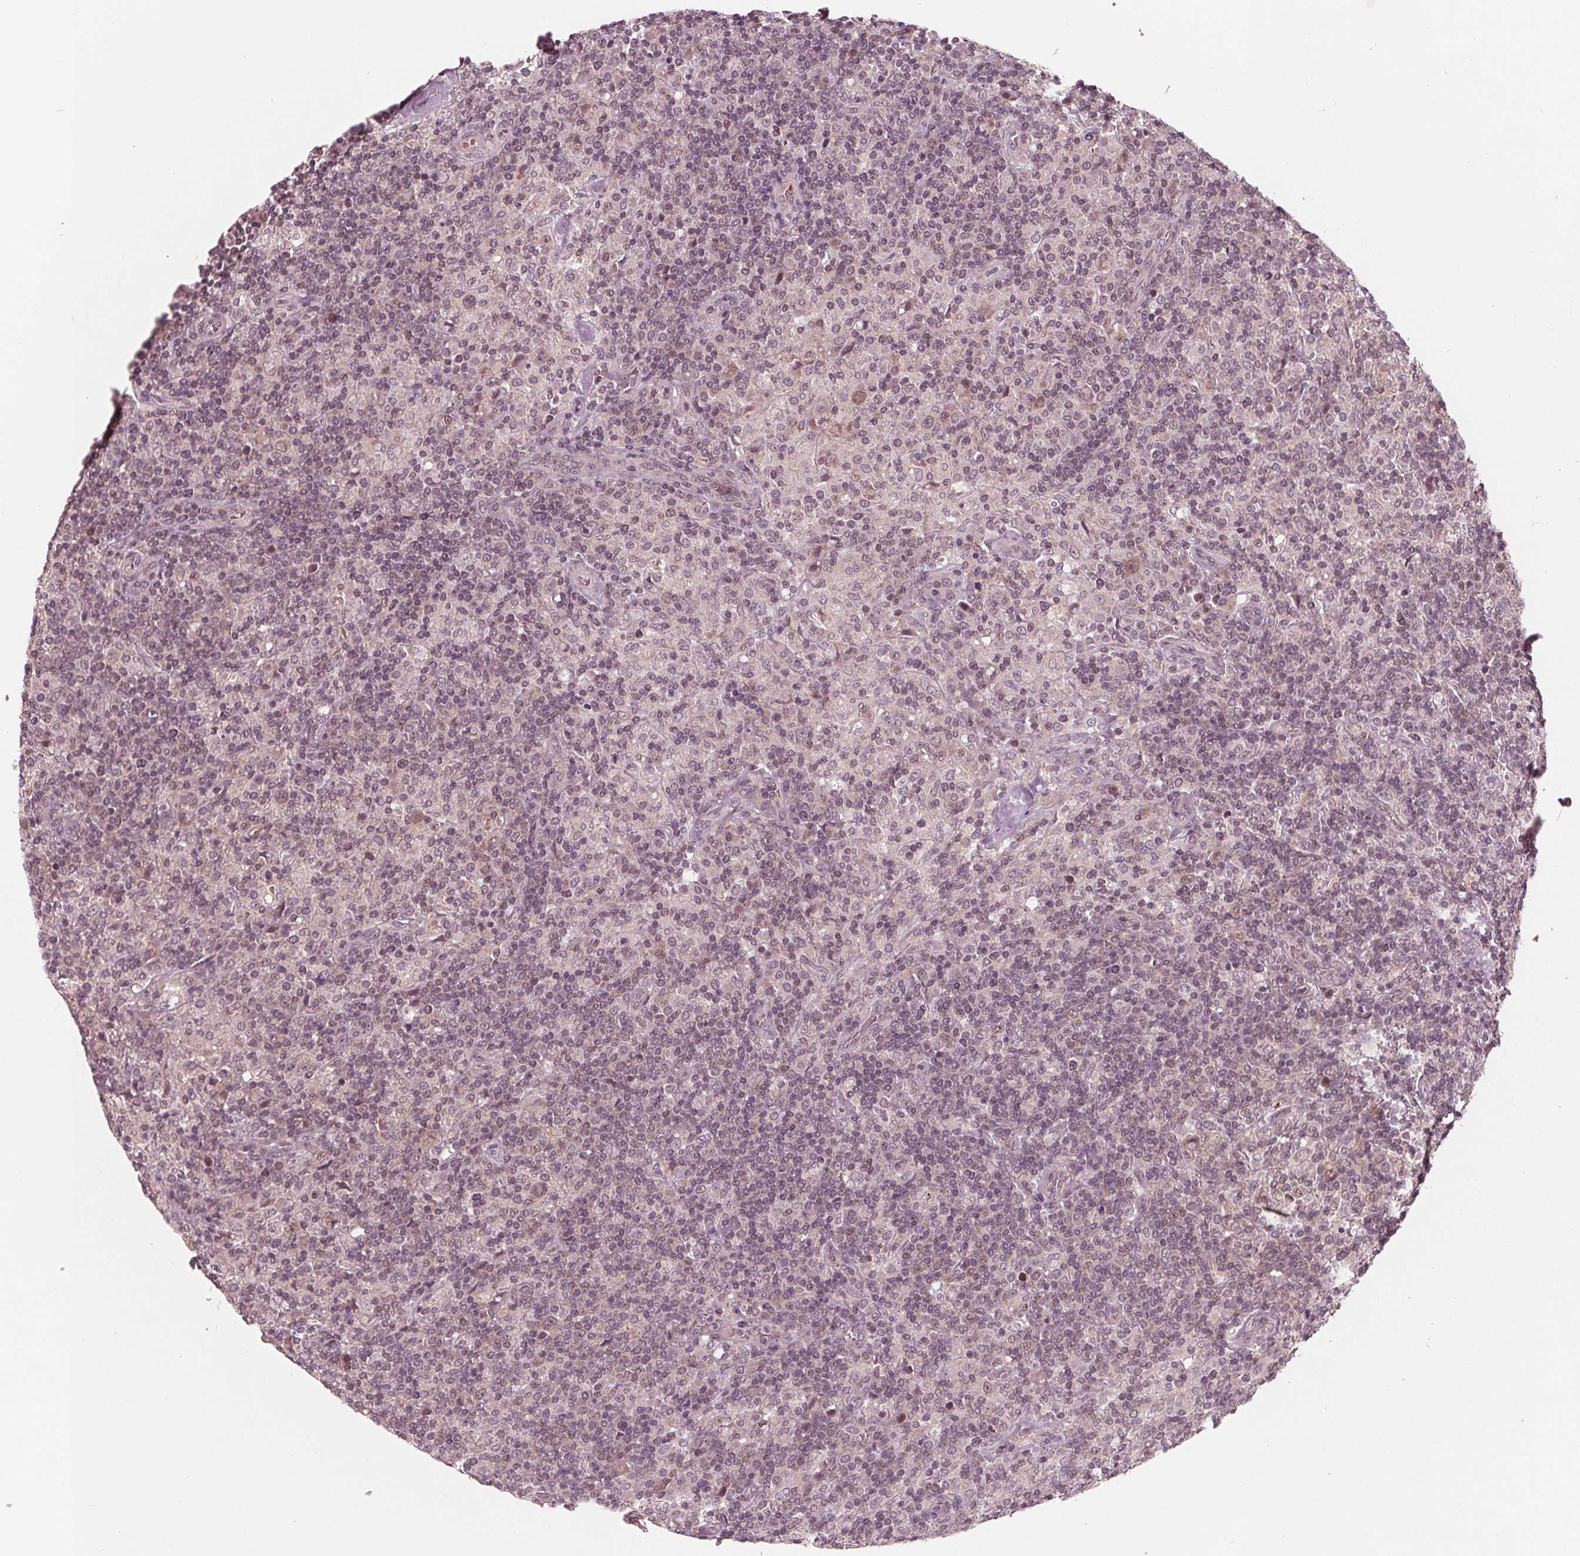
{"staining": {"intensity": "weak", "quantity": ">75%", "location": "cytoplasmic/membranous"}, "tissue": "lymphoma", "cell_type": "Tumor cells", "image_type": "cancer", "snomed": [{"axis": "morphology", "description": "Hodgkin's disease, NOS"}, {"axis": "topography", "description": "Lymph node"}], "caption": "This is a micrograph of IHC staining of Hodgkin's disease, which shows weak positivity in the cytoplasmic/membranous of tumor cells.", "gene": "UBALD1", "patient": {"sex": "male", "age": 70}}